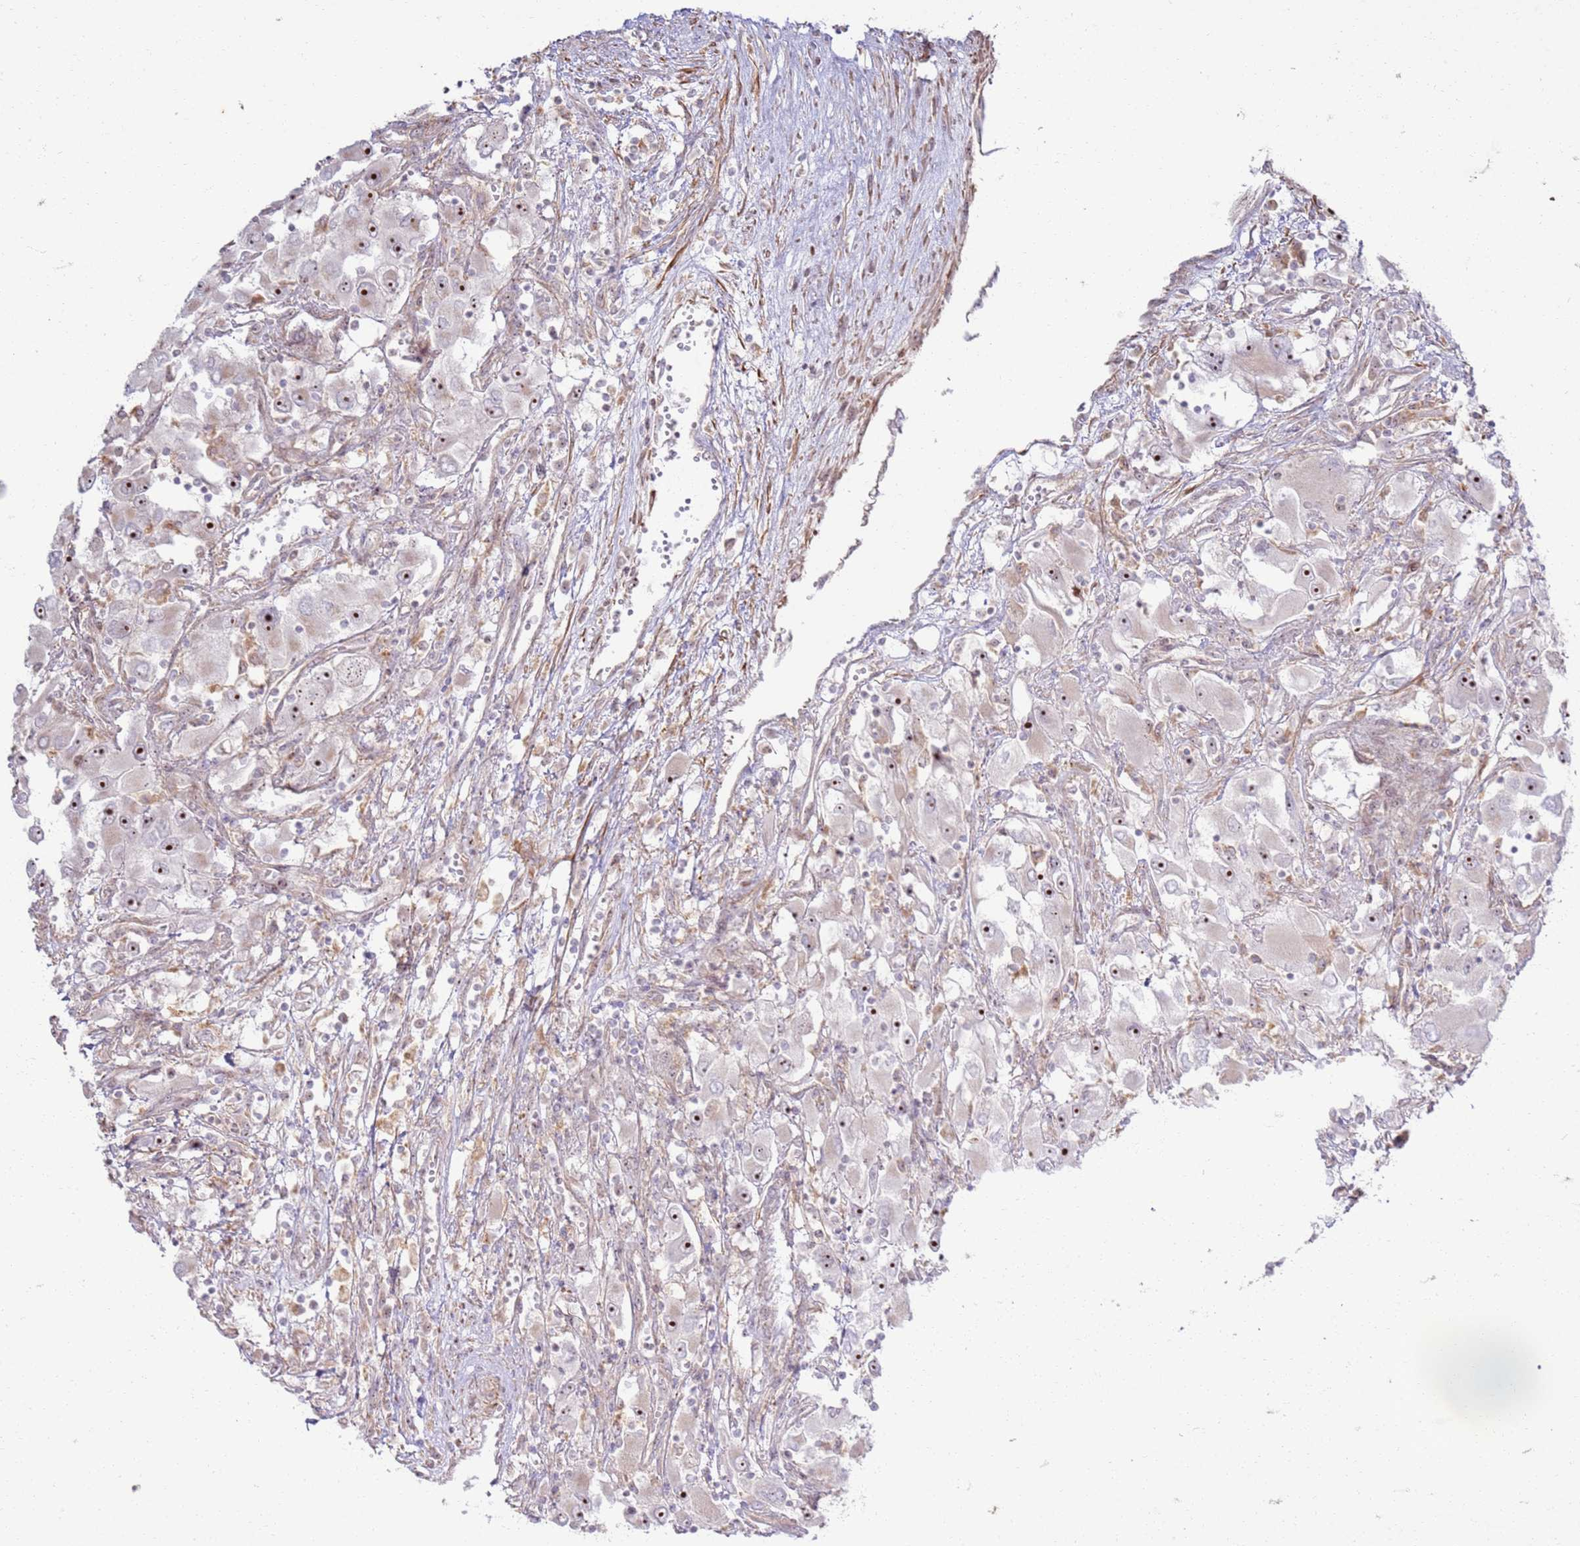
{"staining": {"intensity": "strong", "quantity": "25%-75%", "location": "nuclear"}, "tissue": "renal cancer", "cell_type": "Tumor cells", "image_type": "cancer", "snomed": [{"axis": "morphology", "description": "Adenocarcinoma, NOS"}, {"axis": "topography", "description": "Kidney"}], "caption": "Immunohistochemistry staining of renal cancer, which exhibits high levels of strong nuclear expression in approximately 25%-75% of tumor cells indicating strong nuclear protein staining. The staining was performed using DAB (brown) for protein detection and nuclei were counterstained in hematoxylin (blue).", "gene": "CNPY1", "patient": {"sex": "female", "age": 52}}